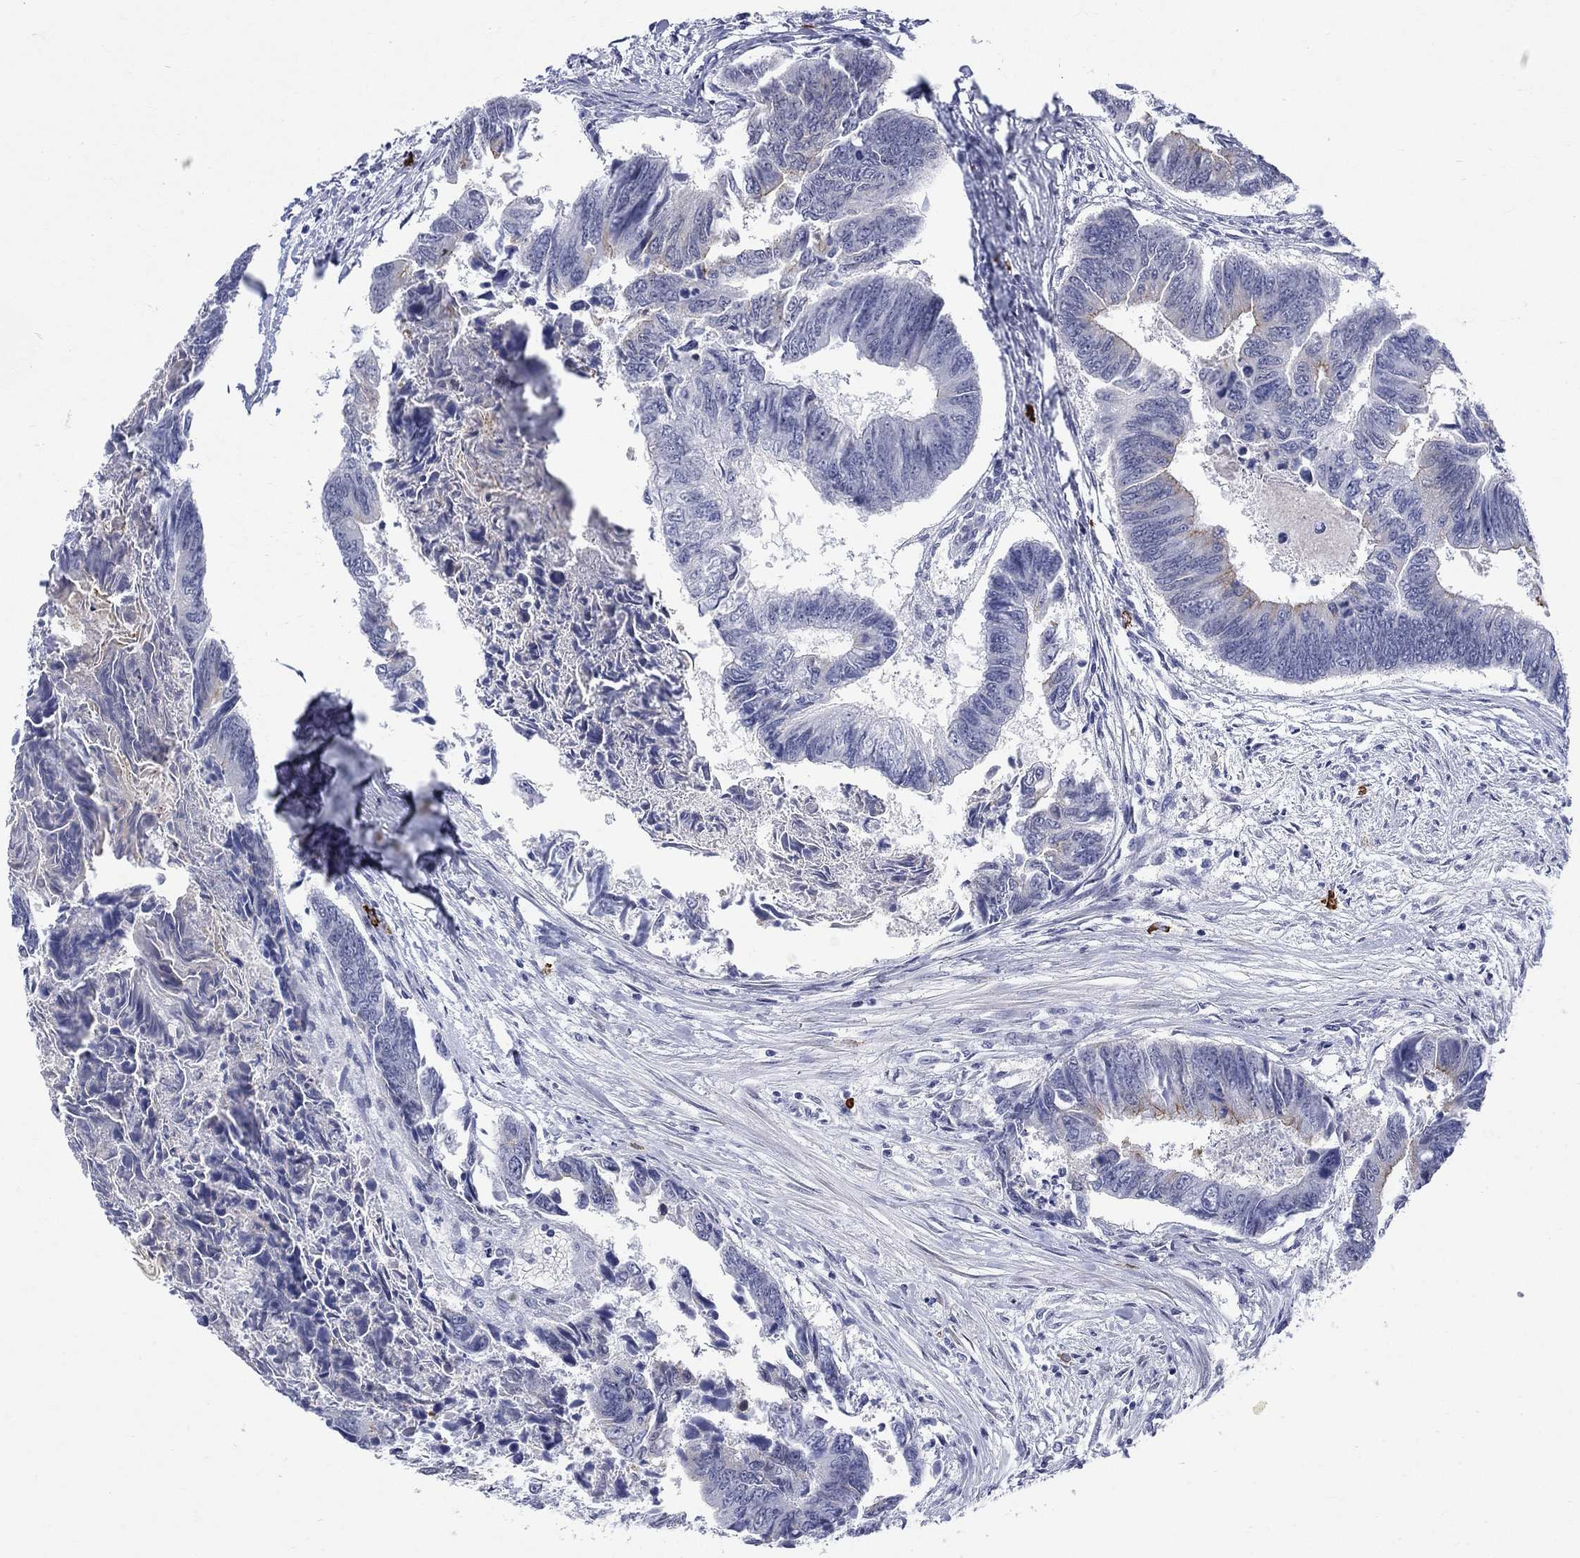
{"staining": {"intensity": "moderate", "quantity": "<25%", "location": "cytoplasmic/membranous"}, "tissue": "colorectal cancer", "cell_type": "Tumor cells", "image_type": "cancer", "snomed": [{"axis": "morphology", "description": "Adenocarcinoma, NOS"}, {"axis": "topography", "description": "Colon"}], "caption": "Adenocarcinoma (colorectal) stained for a protein displays moderate cytoplasmic/membranous positivity in tumor cells.", "gene": "ECEL1", "patient": {"sex": "female", "age": 65}}